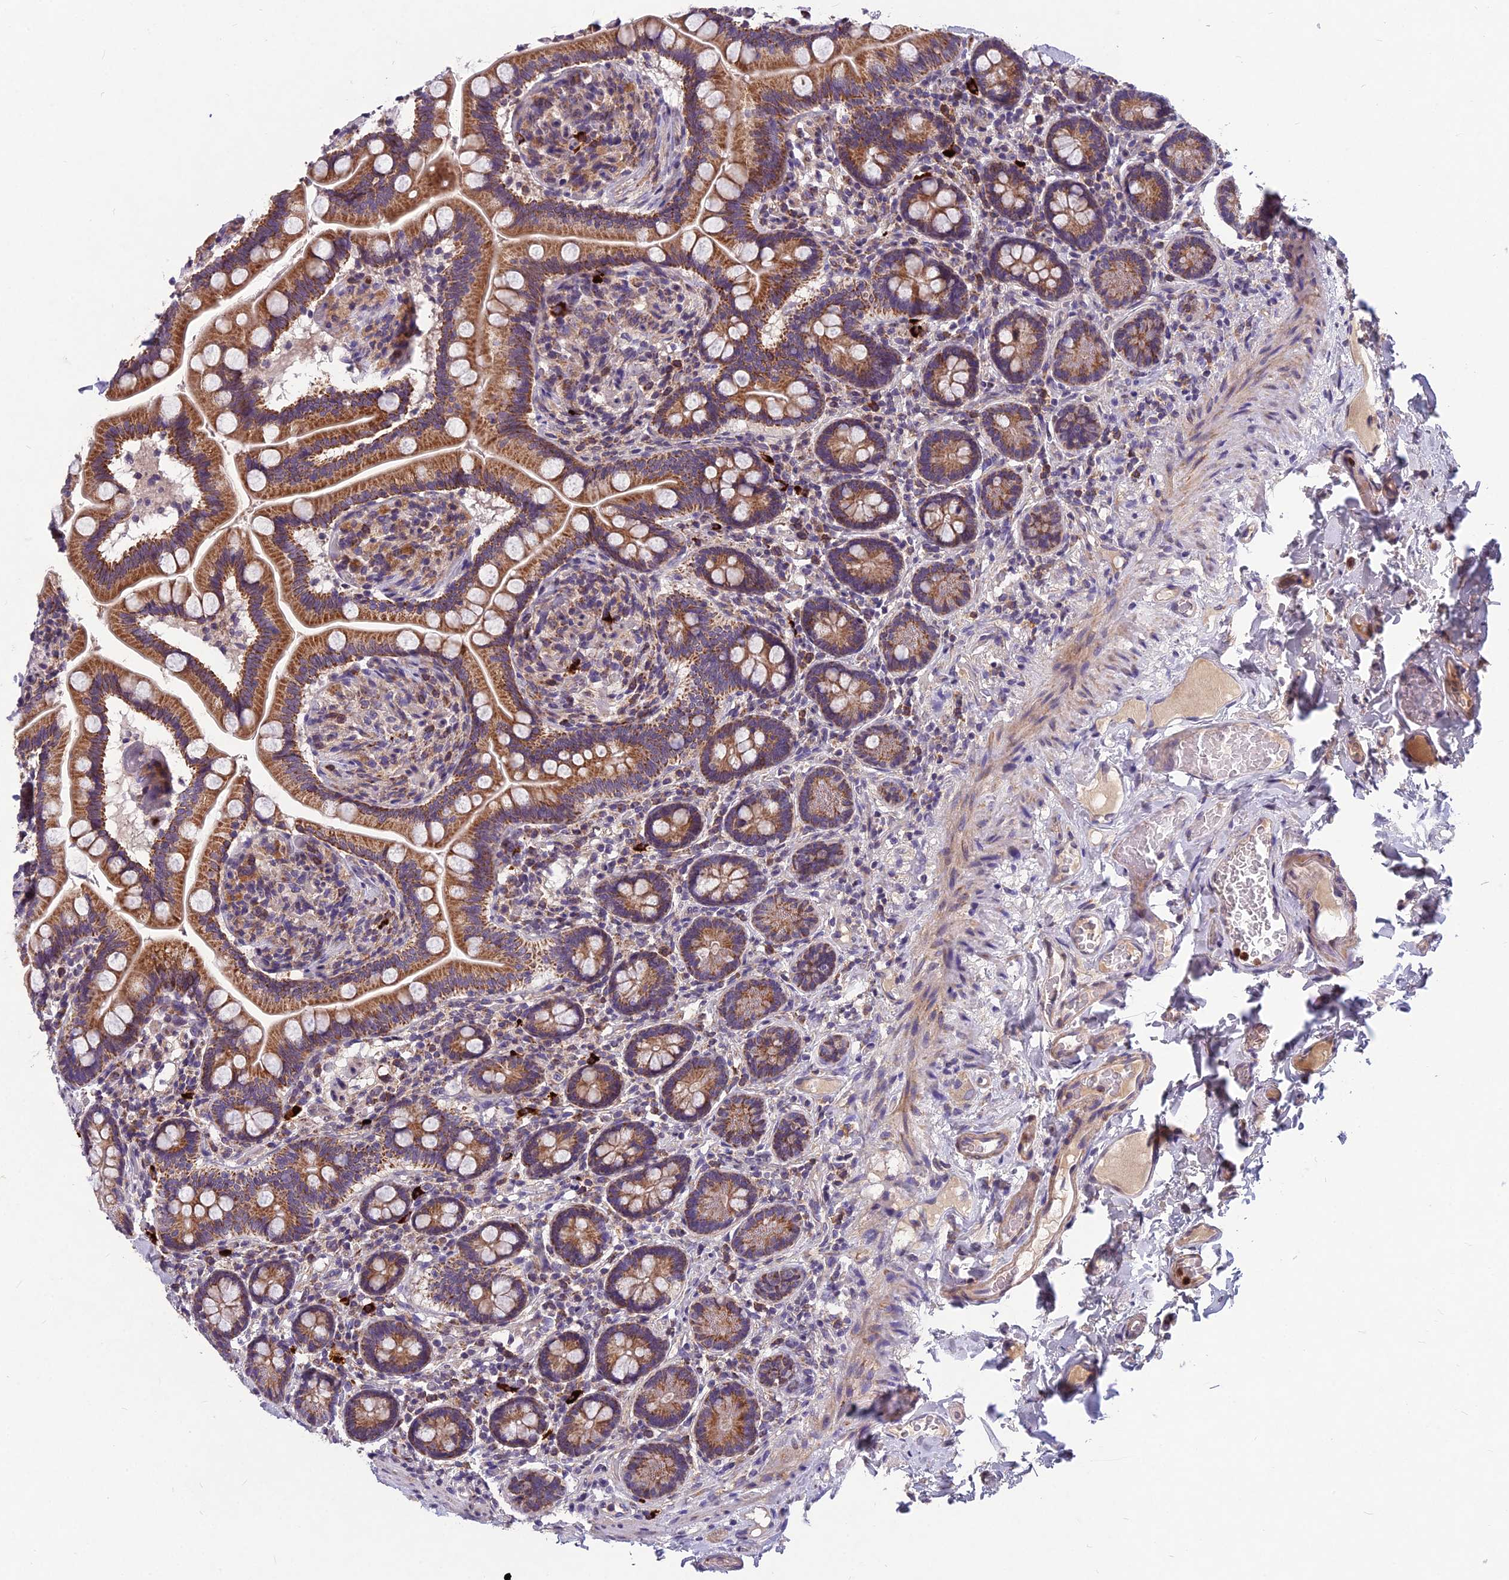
{"staining": {"intensity": "strong", "quantity": ">75%", "location": "cytoplasmic/membranous"}, "tissue": "small intestine", "cell_type": "Glandular cells", "image_type": "normal", "snomed": [{"axis": "morphology", "description": "Normal tissue, NOS"}, {"axis": "topography", "description": "Small intestine"}], "caption": "Immunohistochemical staining of unremarkable human small intestine demonstrates strong cytoplasmic/membranous protein positivity in about >75% of glandular cells.", "gene": "ENSG00000188897", "patient": {"sex": "female", "age": 64}}